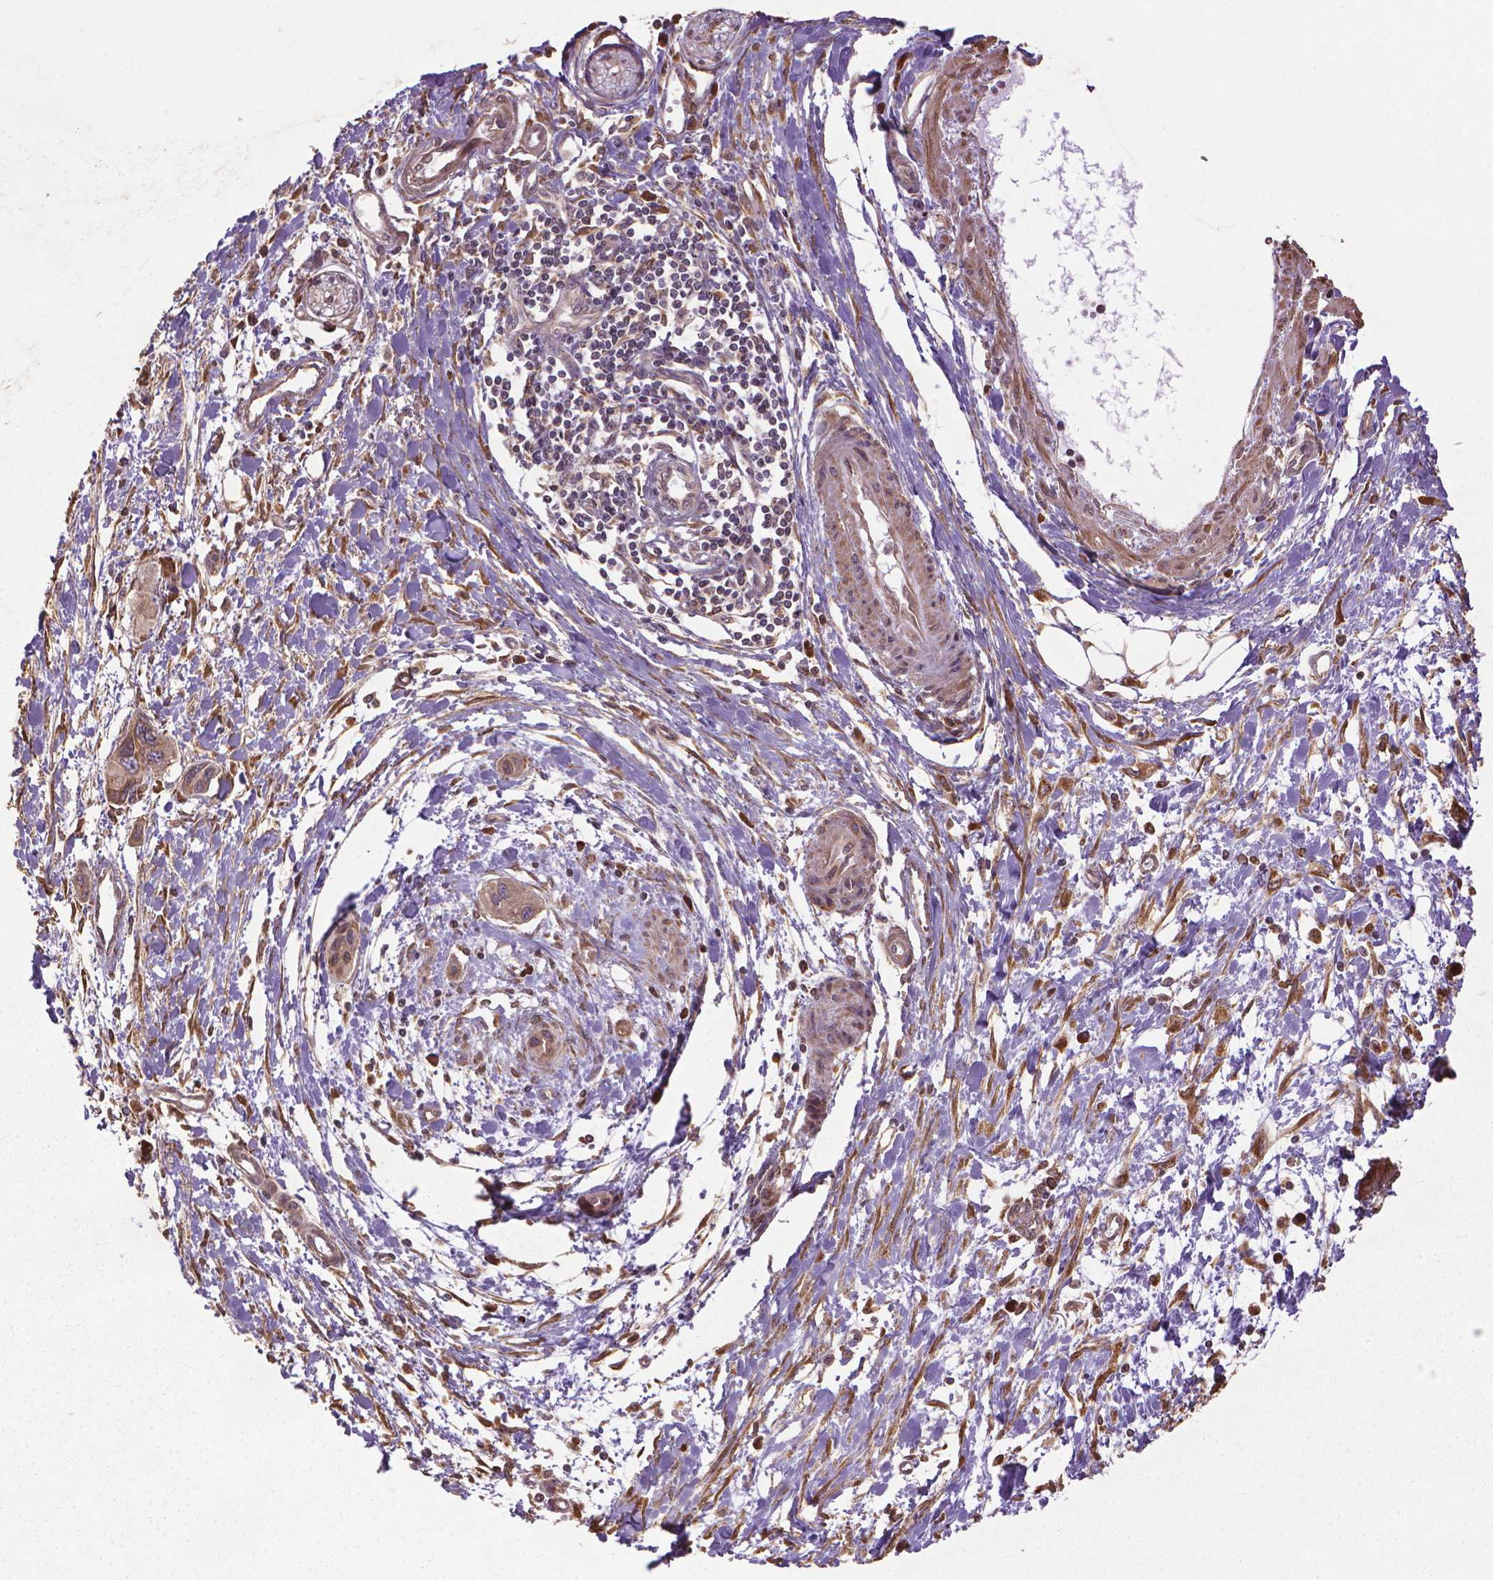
{"staining": {"intensity": "weak", "quantity": ">75%", "location": "cytoplasmic/membranous"}, "tissue": "pancreatic cancer", "cell_type": "Tumor cells", "image_type": "cancer", "snomed": [{"axis": "morphology", "description": "Adenocarcinoma, NOS"}, {"axis": "topography", "description": "Pancreas"}], "caption": "Brown immunohistochemical staining in human pancreatic adenocarcinoma shows weak cytoplasmic/membranous staining in approximately >75% of tumor cells.", "gene": "GAS1", "patient": {"sex": "male", "age": 60}}